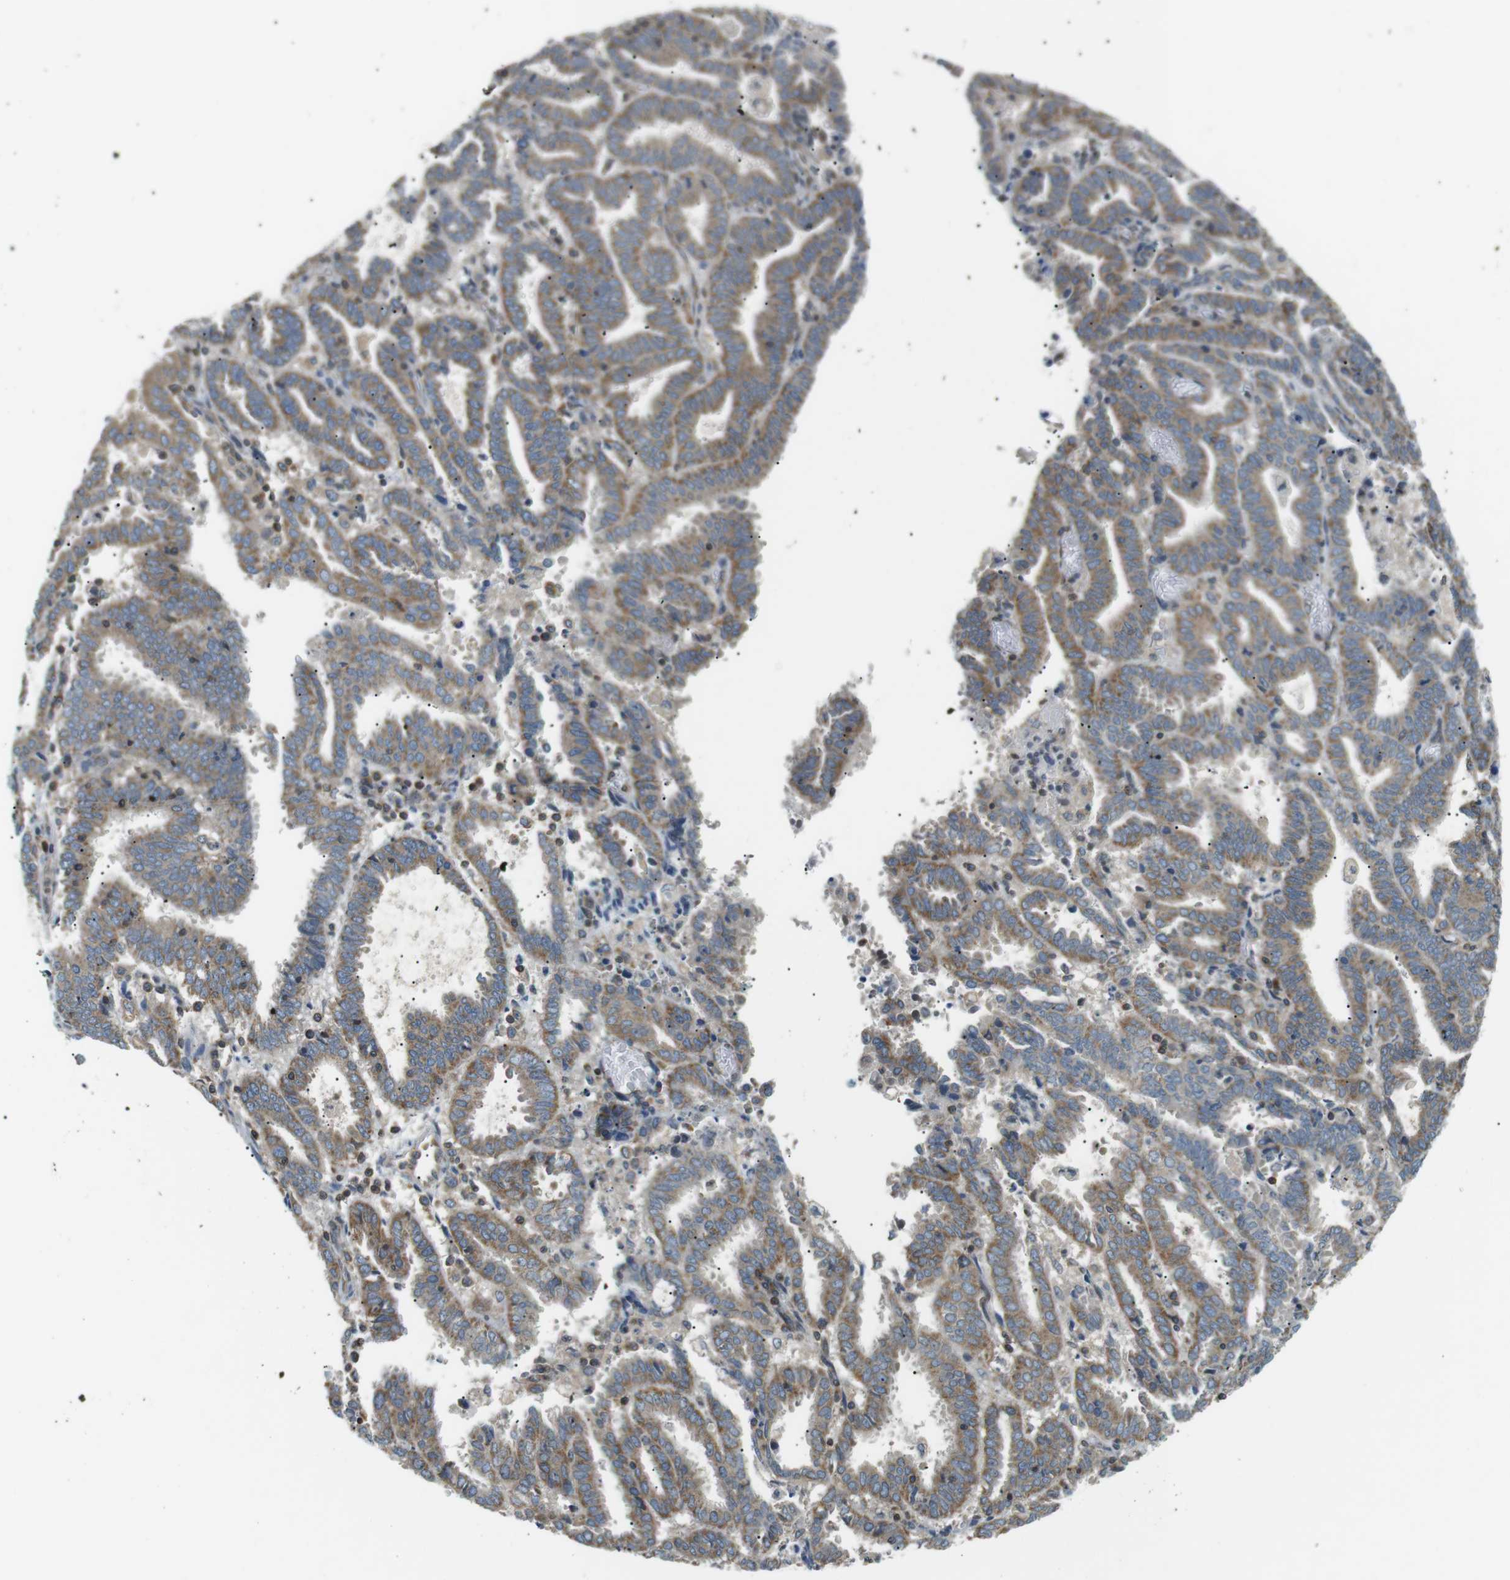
{"staining": {"intensity": "moderate", "quantity": ">75%", "location": "cytoplasmic/membranous"}, "tissue": "endometrial cancer", "cell_type": "Tumor cells", "image_type": "cancer", "snomed": [{"axis": "morphology", "description": "Adenocarcinoma, NOS"}, {"axis": "topography", "description": "Uterus"}], "caption": "Immunohistochemical staining of endometrial cancer (adenocarcinoma) reveals medium levels of moderate cytoplasmic/membranous positivity in about >75% of tumor cells.", "gene": "TMX4", "patient": {"sex": "female", "age": 83}}